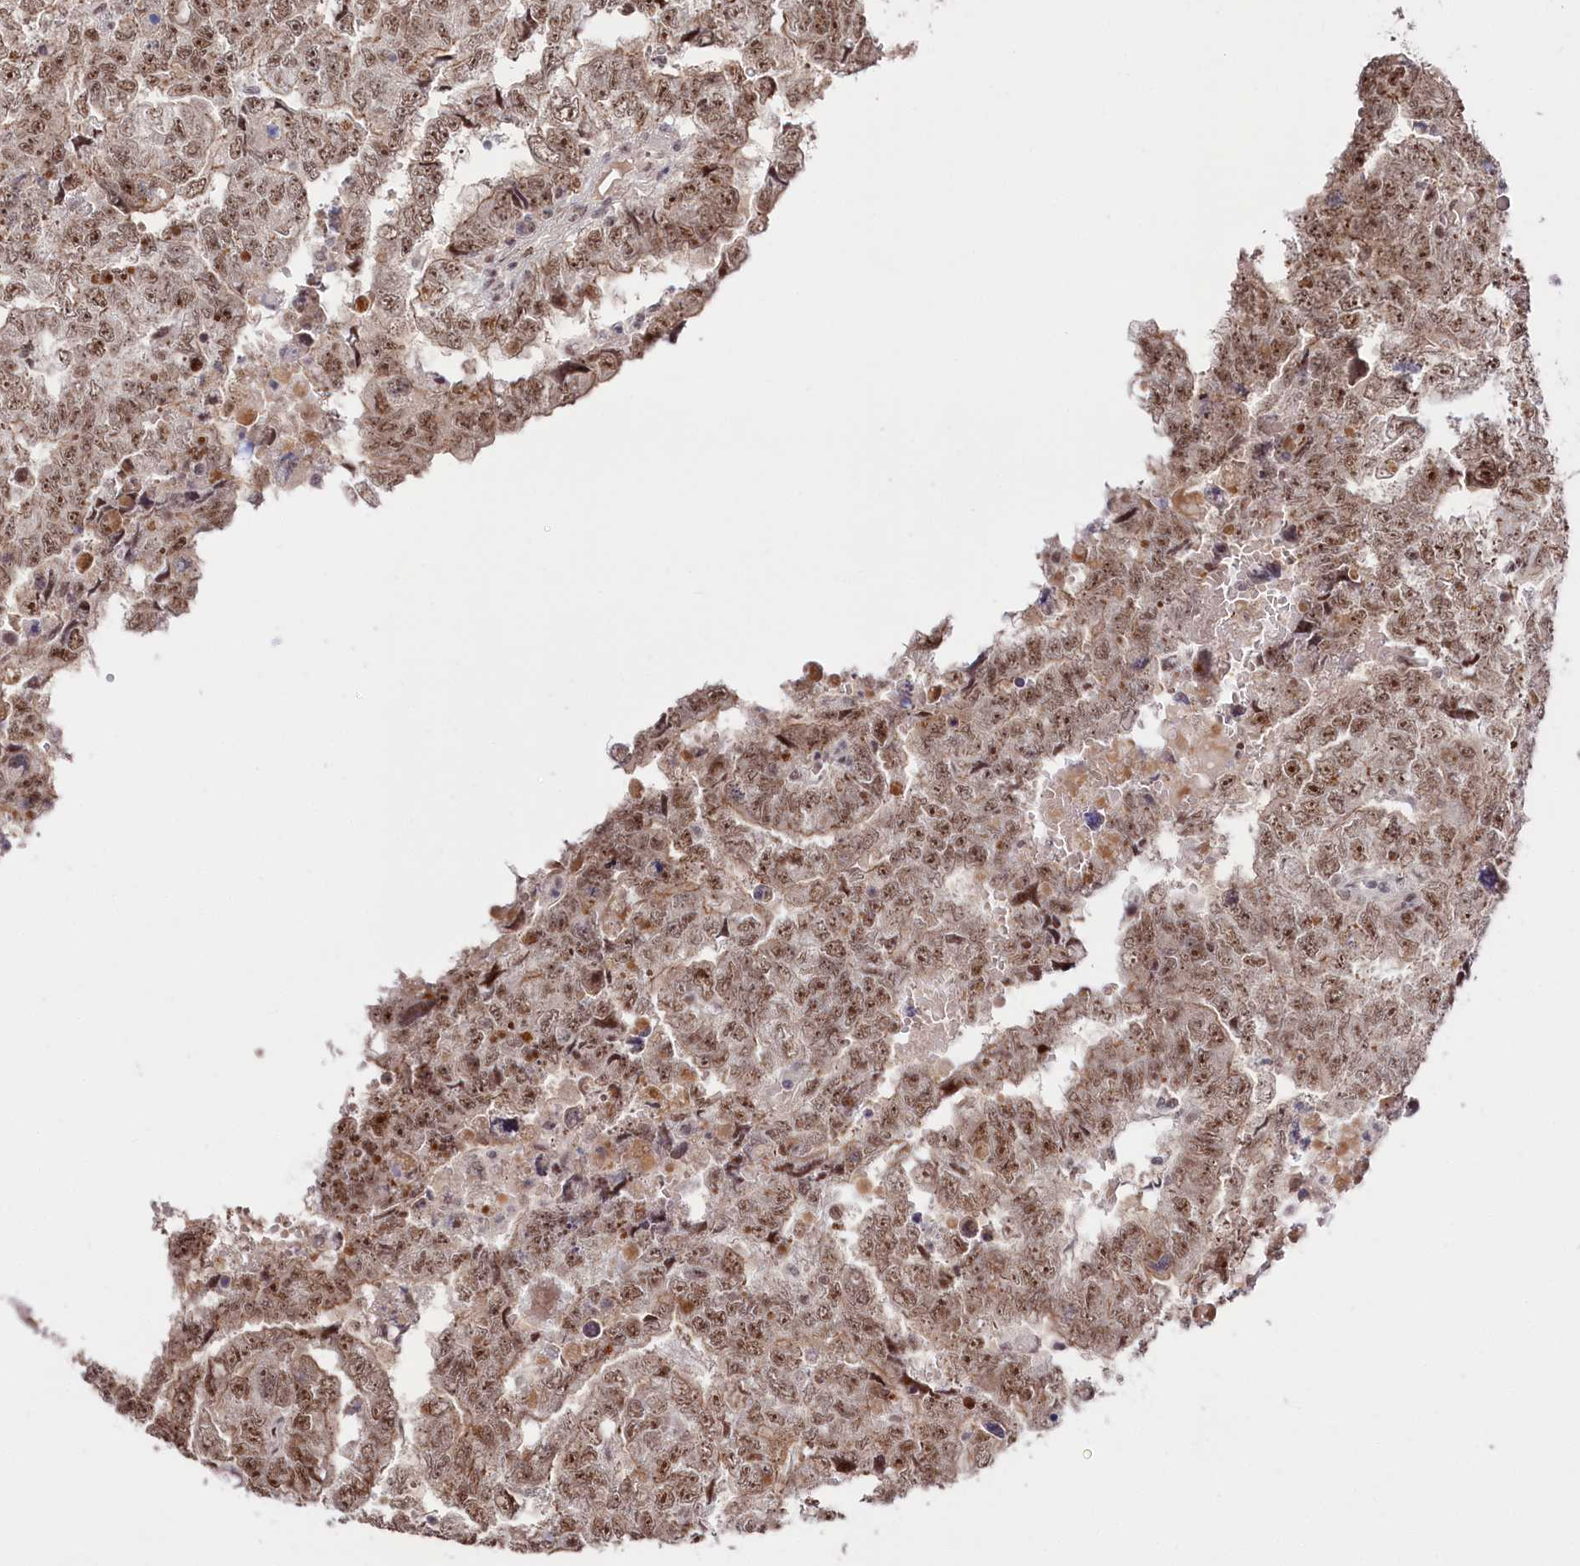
{"staining": {"intensity": "moderate", "quantity": ">75%", "location": "cytoplasmic/membranous,nuclear"}, "tissue": "testis cancer", "cell_type": "Tumor cells", "image_type": "cancer", "snomed": [{"axis": "morphology", "description": "Carcinoma, Embryonal, NOS"}, {"axis": "topography", "description": "Testis"}], "caption": "A micrograph showing moderate cytoplasmic/membranous and nuclear staining in approximately >75% of tumor cells in testis cancer, as visualized by brown immunohistochemical staining.", "gene": "POLR2H", "patient": {"sex": "male", "age": 36}}